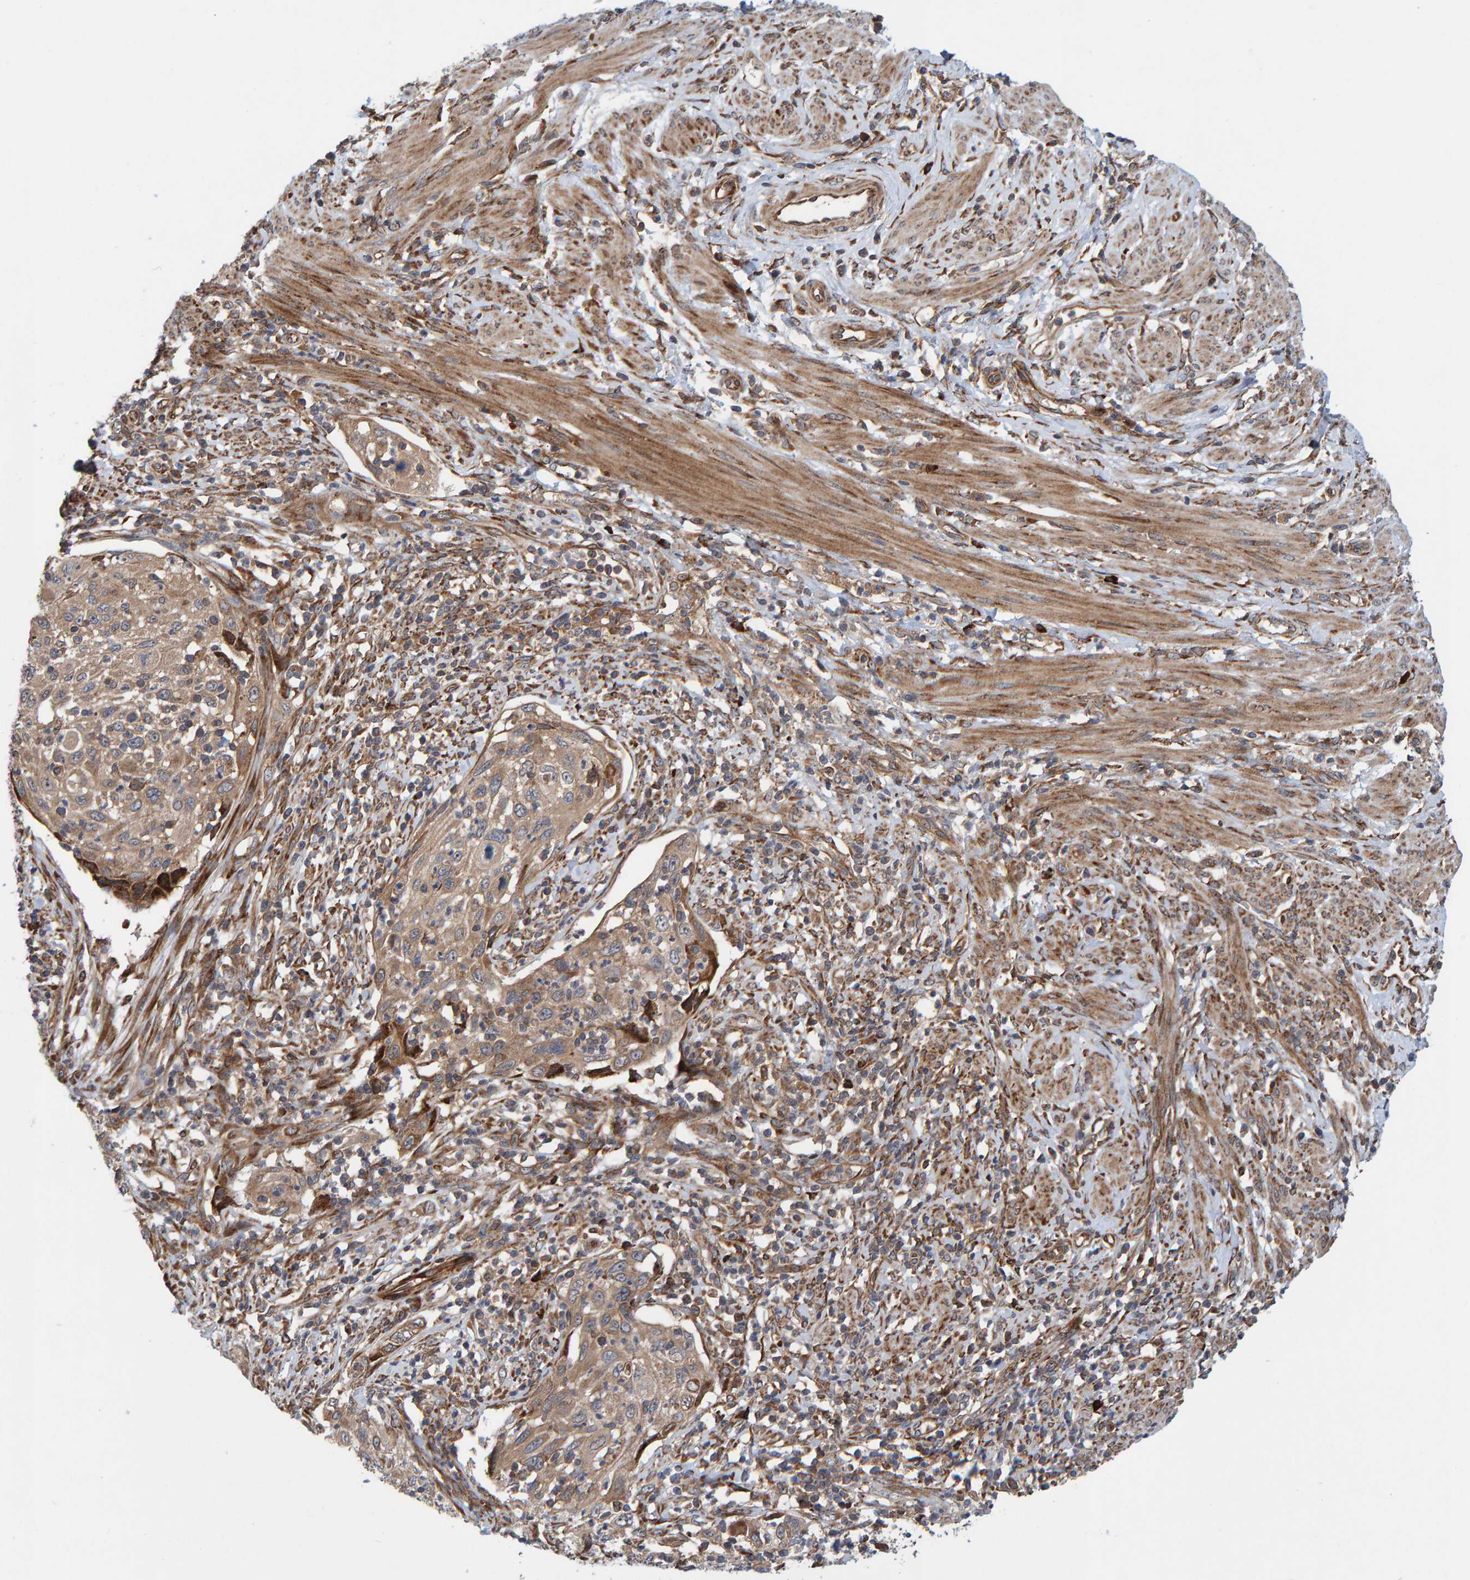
{"staining": {"intensity": "weak", "quantity": ">75%", "location": "cytoplasmic/membranous"}, "tissue": "cervical cancer", "cell_type": "Tumor cells", "image_type": "cancer", "snomed": [{"axis": "morphology", "description": "Squamous cell carcinoma, NOS"}, {"axis": "topography", "description": "Cervix"}], "caption": "Immunohistochemical staining of cervical cancer (squamous cell carcinoma) demonstrates low levels of weak cytoplasmic/membranous staining in about >75% of tumor cells.", "gene": "KIAA0753", "patient": {"sex": "female", "age": 70}}